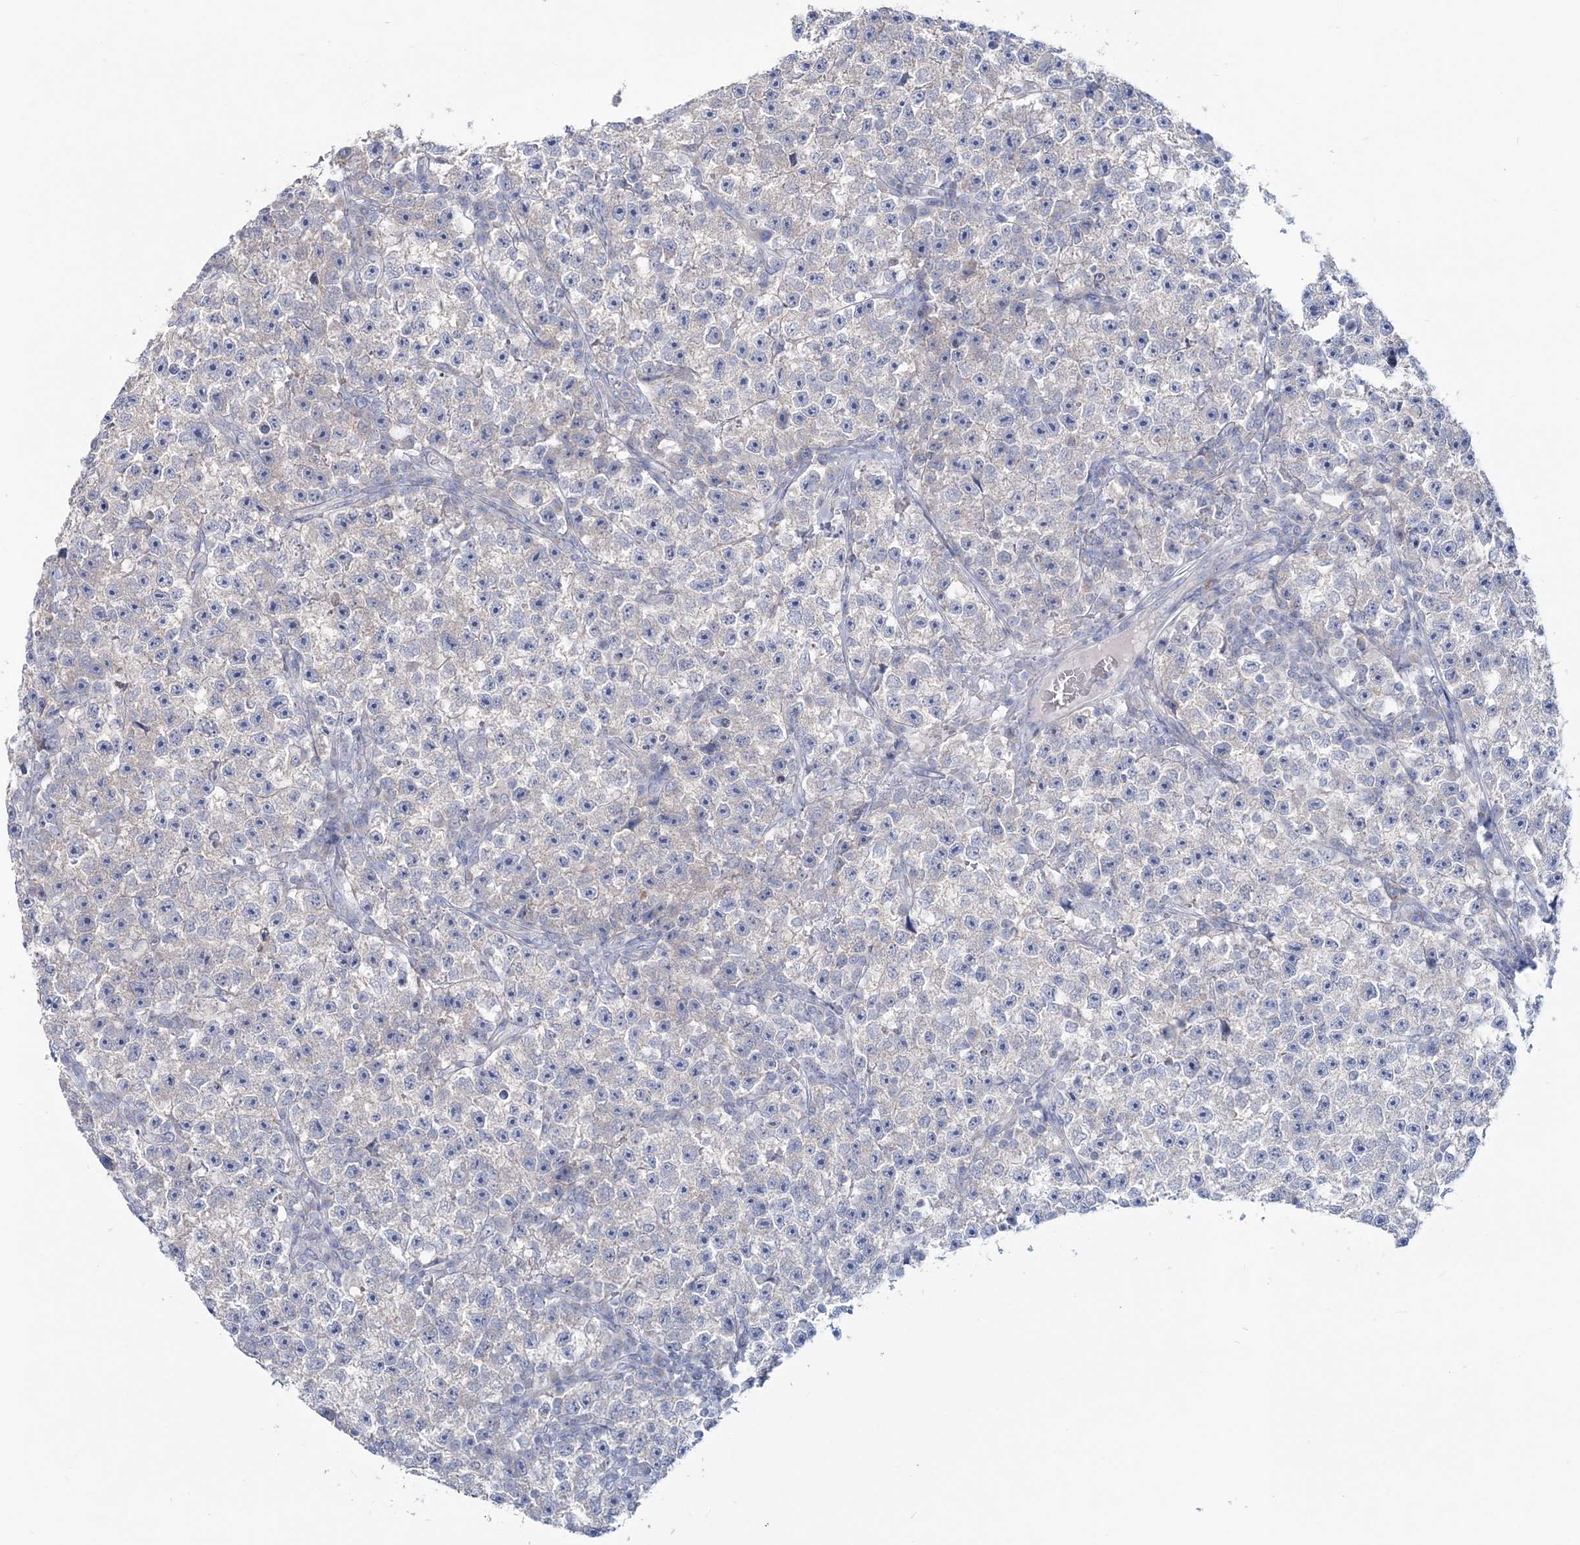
{"staining": {"intensity": "weak", "quantity": "<25%", "location": "cytoplasmic/membranous"}, "tissue": "testis cancer", "cell_type": "Tumor cells", "image_type": "cancer", "snomed": [{"axis": "morphology", "description": "Seminoma, NOS"}, {"axis": "topography", "description": "Testis"}], "caption": "IHC histopathology image of neoplastic tissue: testis cancer (seminoma) stained with DAB (3,3'-diaminobenzidine) reveals no significant protein expression in tumor cells.", "gene": "ADGB", "patient": {"sex": "male", "age": 22}}